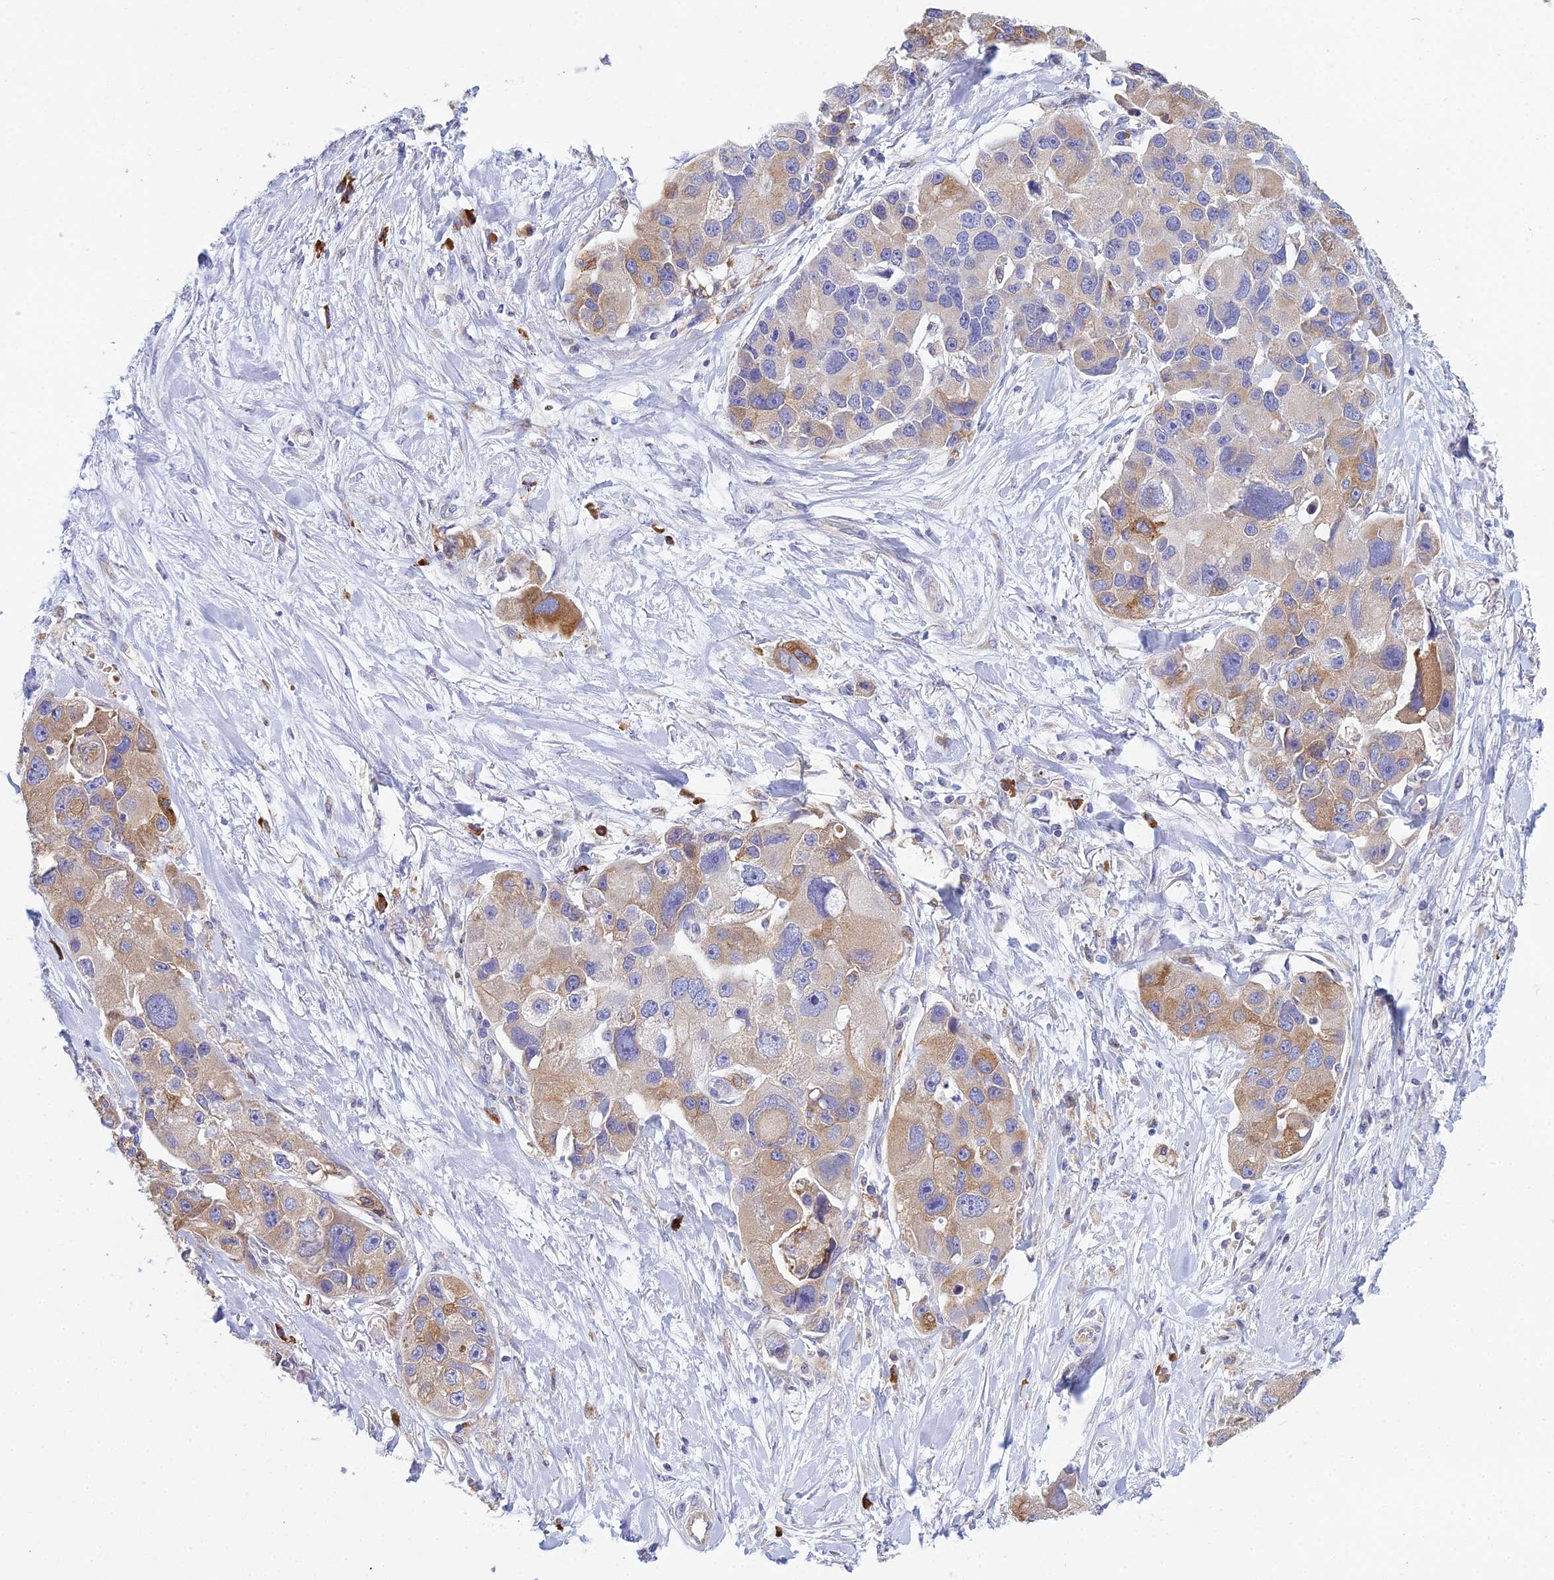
{"staining": {"intensity": "moderate", "quantity": "25%-75%", "location": "cytoplasmic/membranous"}, "tissue": "lung cancer", "cell_type": "Tumor cells", "image_type": "cancer", "snomed": [{"axis": "morphology", "description": "Adenocarcinoma, NOS"}, {"axis": "topography", "description": "Lung"}], "caption": "There is medium levels of moderate cytoplasmic/membranous positivity in tumor cells of lung cancer, as demonstrated by immunohistochemical staining (brown color).", "gene": "HM13", "patient": {"sex": "female", "age": 54}}